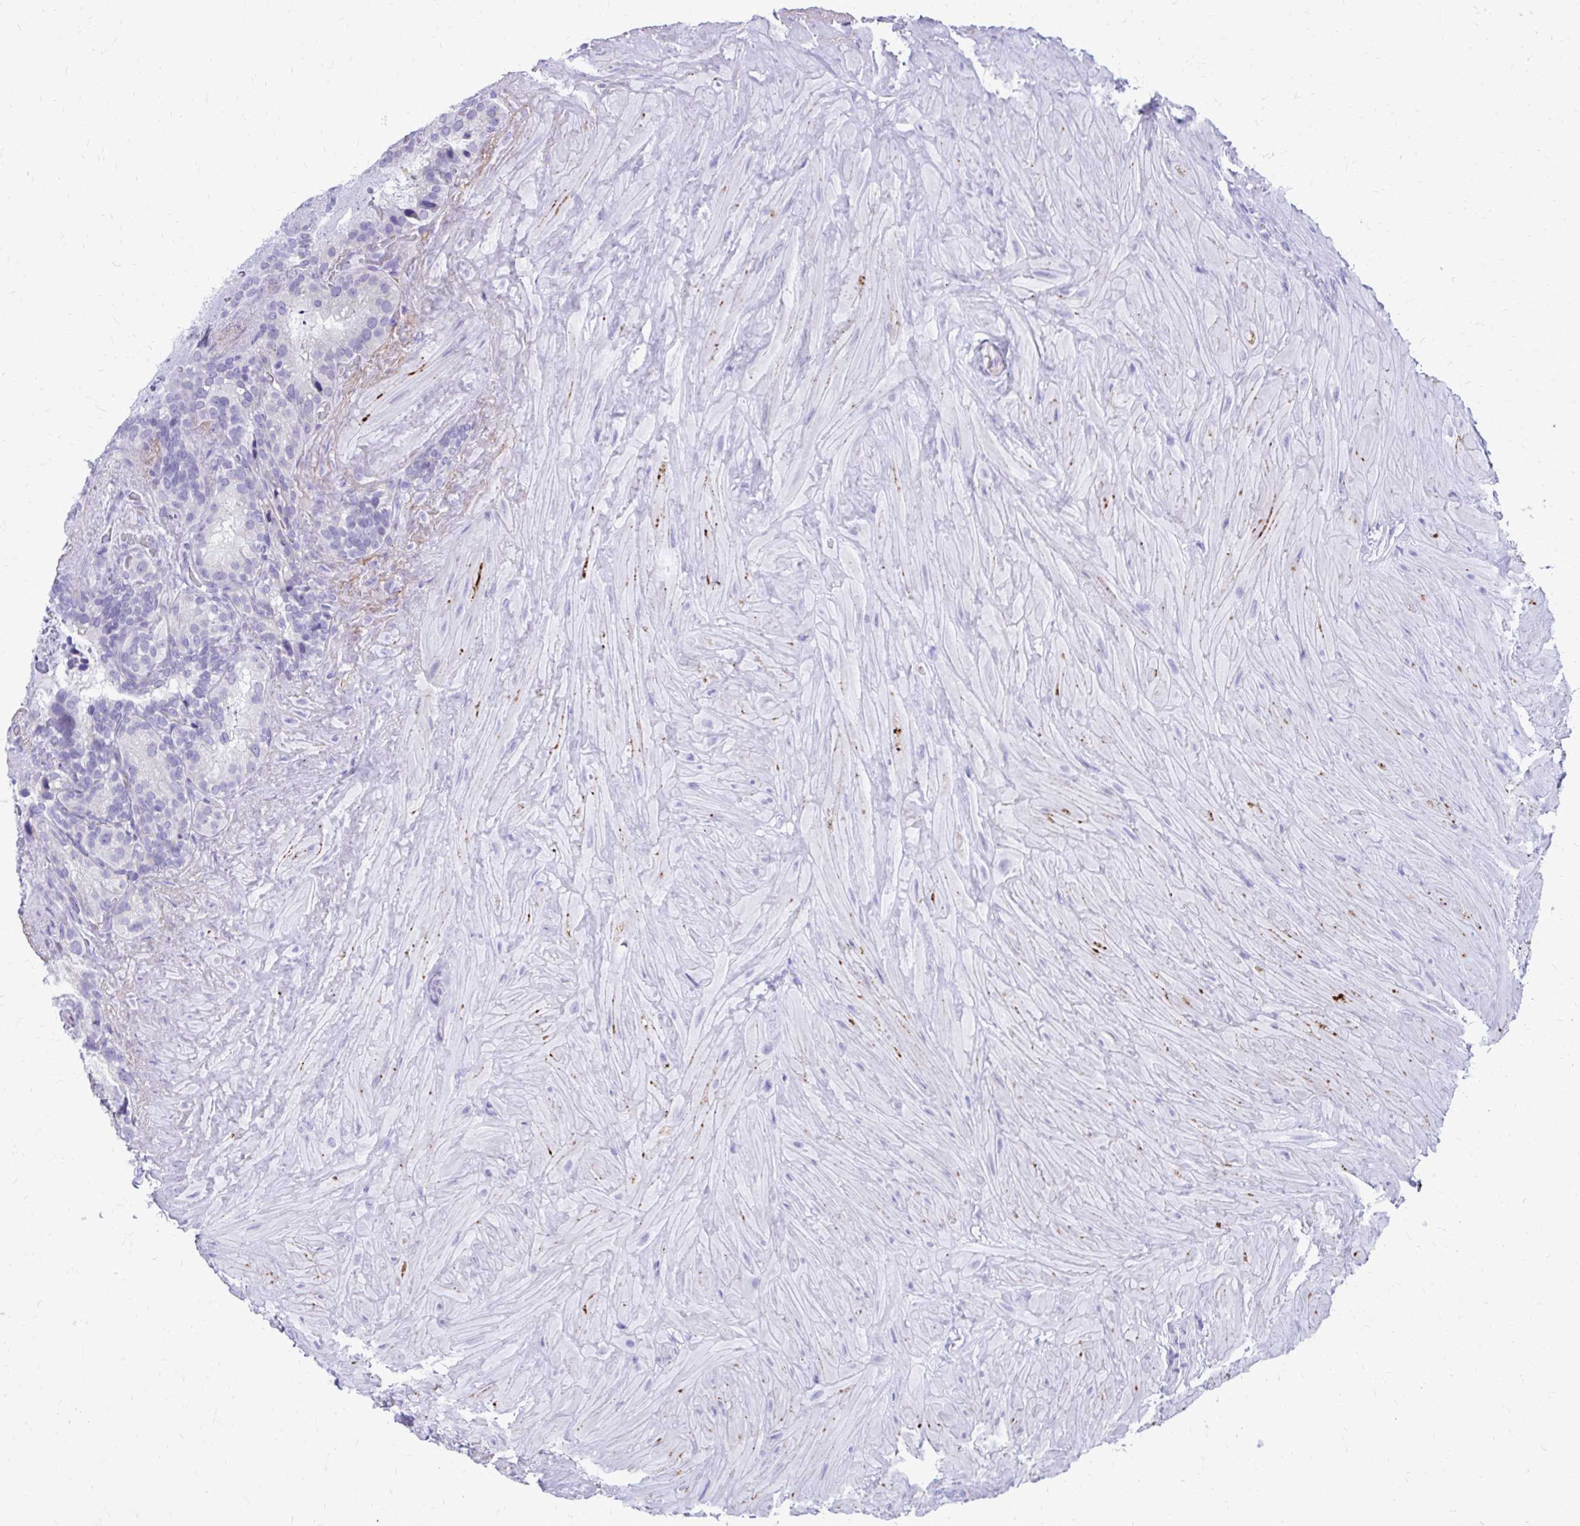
{"staining": {"intensity": "negative", "quantity": "none", "location": "none"}, "tissue": "seminal vesicle", "cell_type": "Glandular cells", "image_type": "normal", "snomed": [{"axis": "morphology", "description": "Normal tissue, NOS"}, {"axis": "topography", "description": "Seminal veicle"}], "caption": "Protein analysis of normal seminal vesicle demonstrates no significant expression in glandular cells.", "gene": "SATL1", "patient": {"sex": "male", "age": 60}}